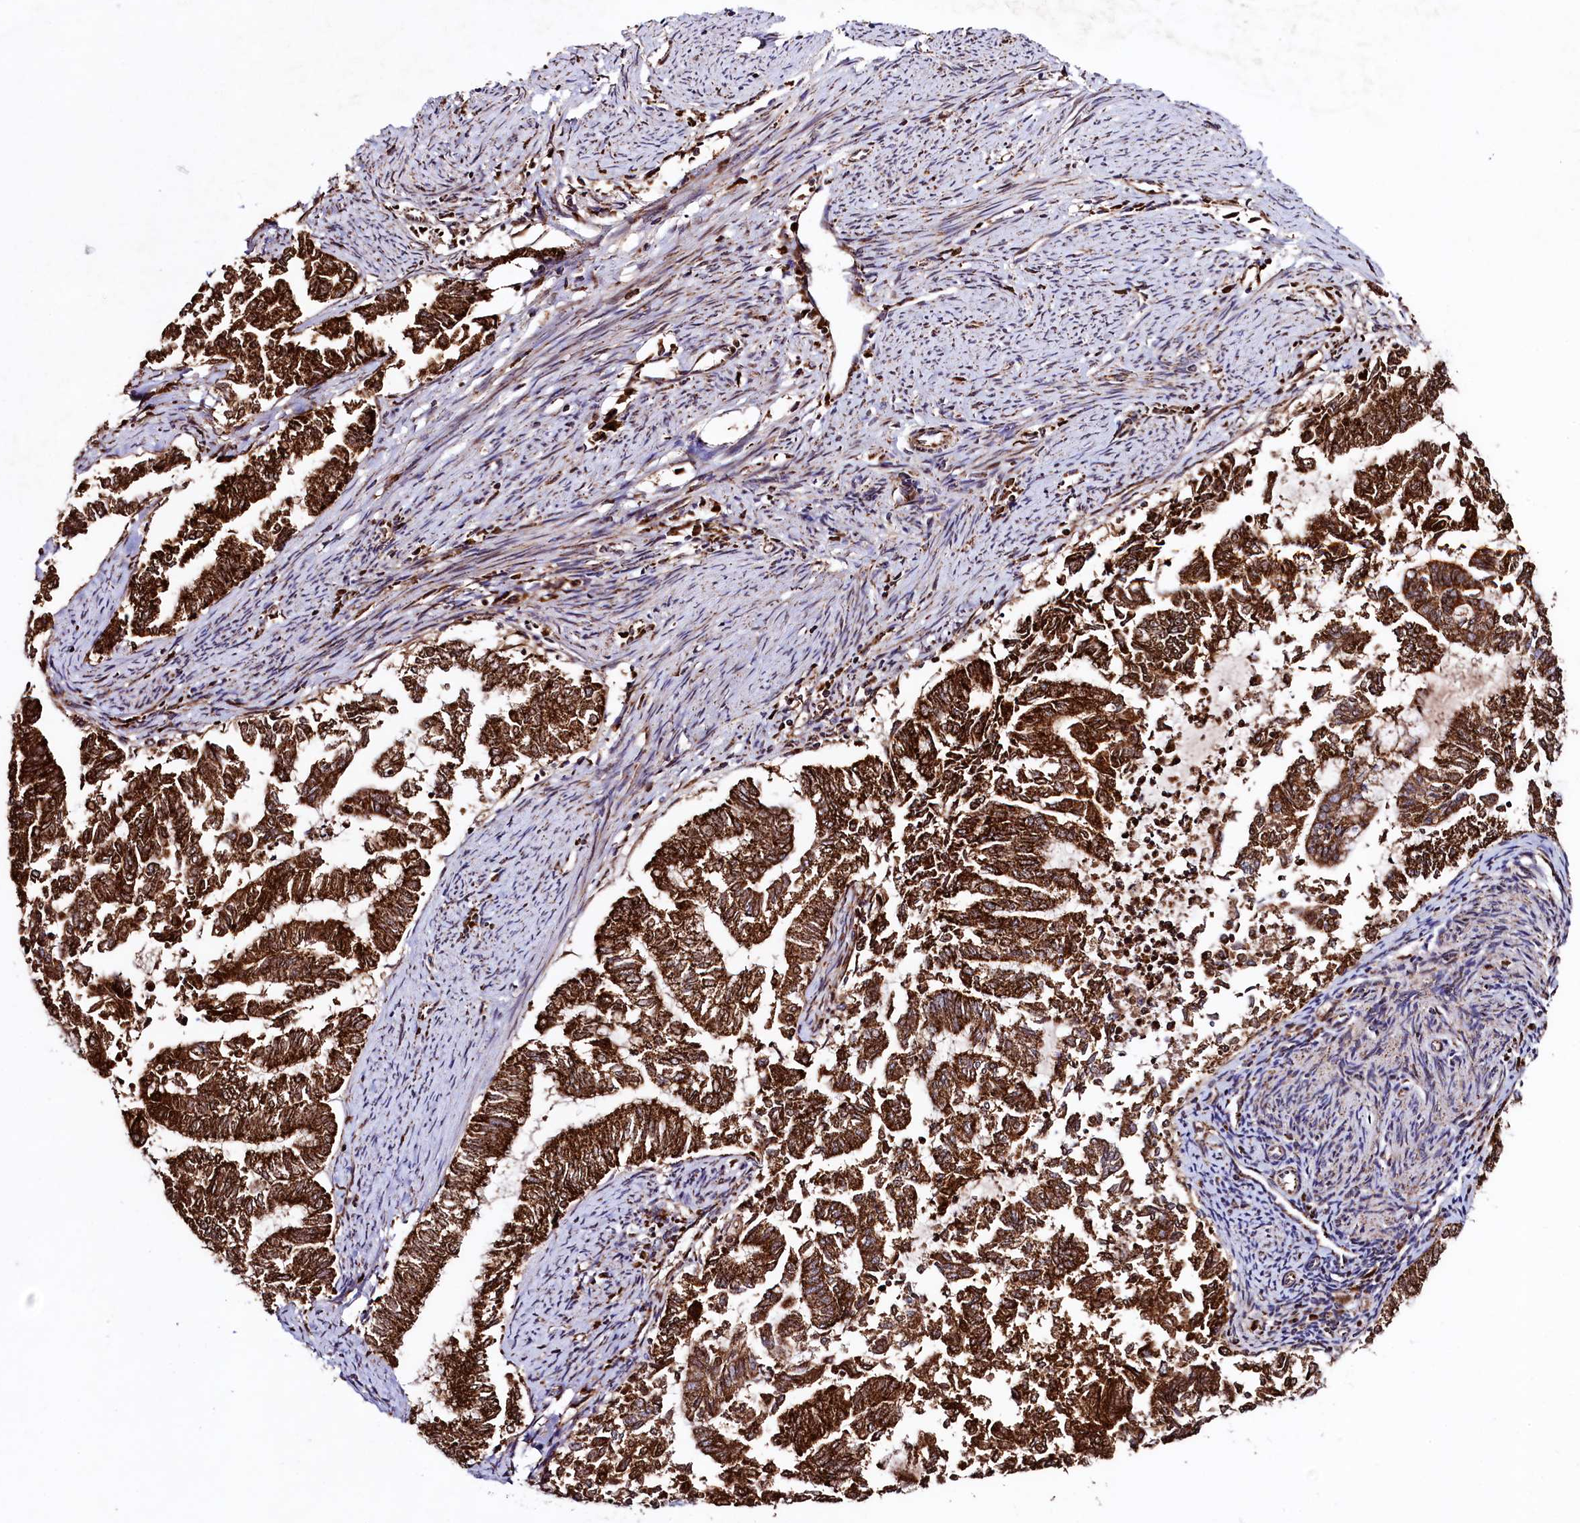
{"staining": {"intensity": "strong", "quantity": ">75%", "location": "cytoplasmic/membranous"}, "tissue": "endometrial cancer", "cell_type": "Tumor cells", "image_type": "cancer", "snomed": [{"axis": "morphology", "description": "Adenocarcinoma, NOS"}, {"axis": "topography", "description": "Endometrium"}], "caption": "DAB (3,3'-diaminobenzidine) immunohistochemical staining of endometrial cancer (adenocarcinoma) displays strong cytoplasmic/membranous protein positivity in approximately >75% of tumor cells. The staining was performed using DAB to visualize the protein expression in brown, while the nuclei were stained in blue with hematoxylin (Magnification: 20x).", "gene": "CLYBL", "patient": {"sex": "female", "age": 79}}